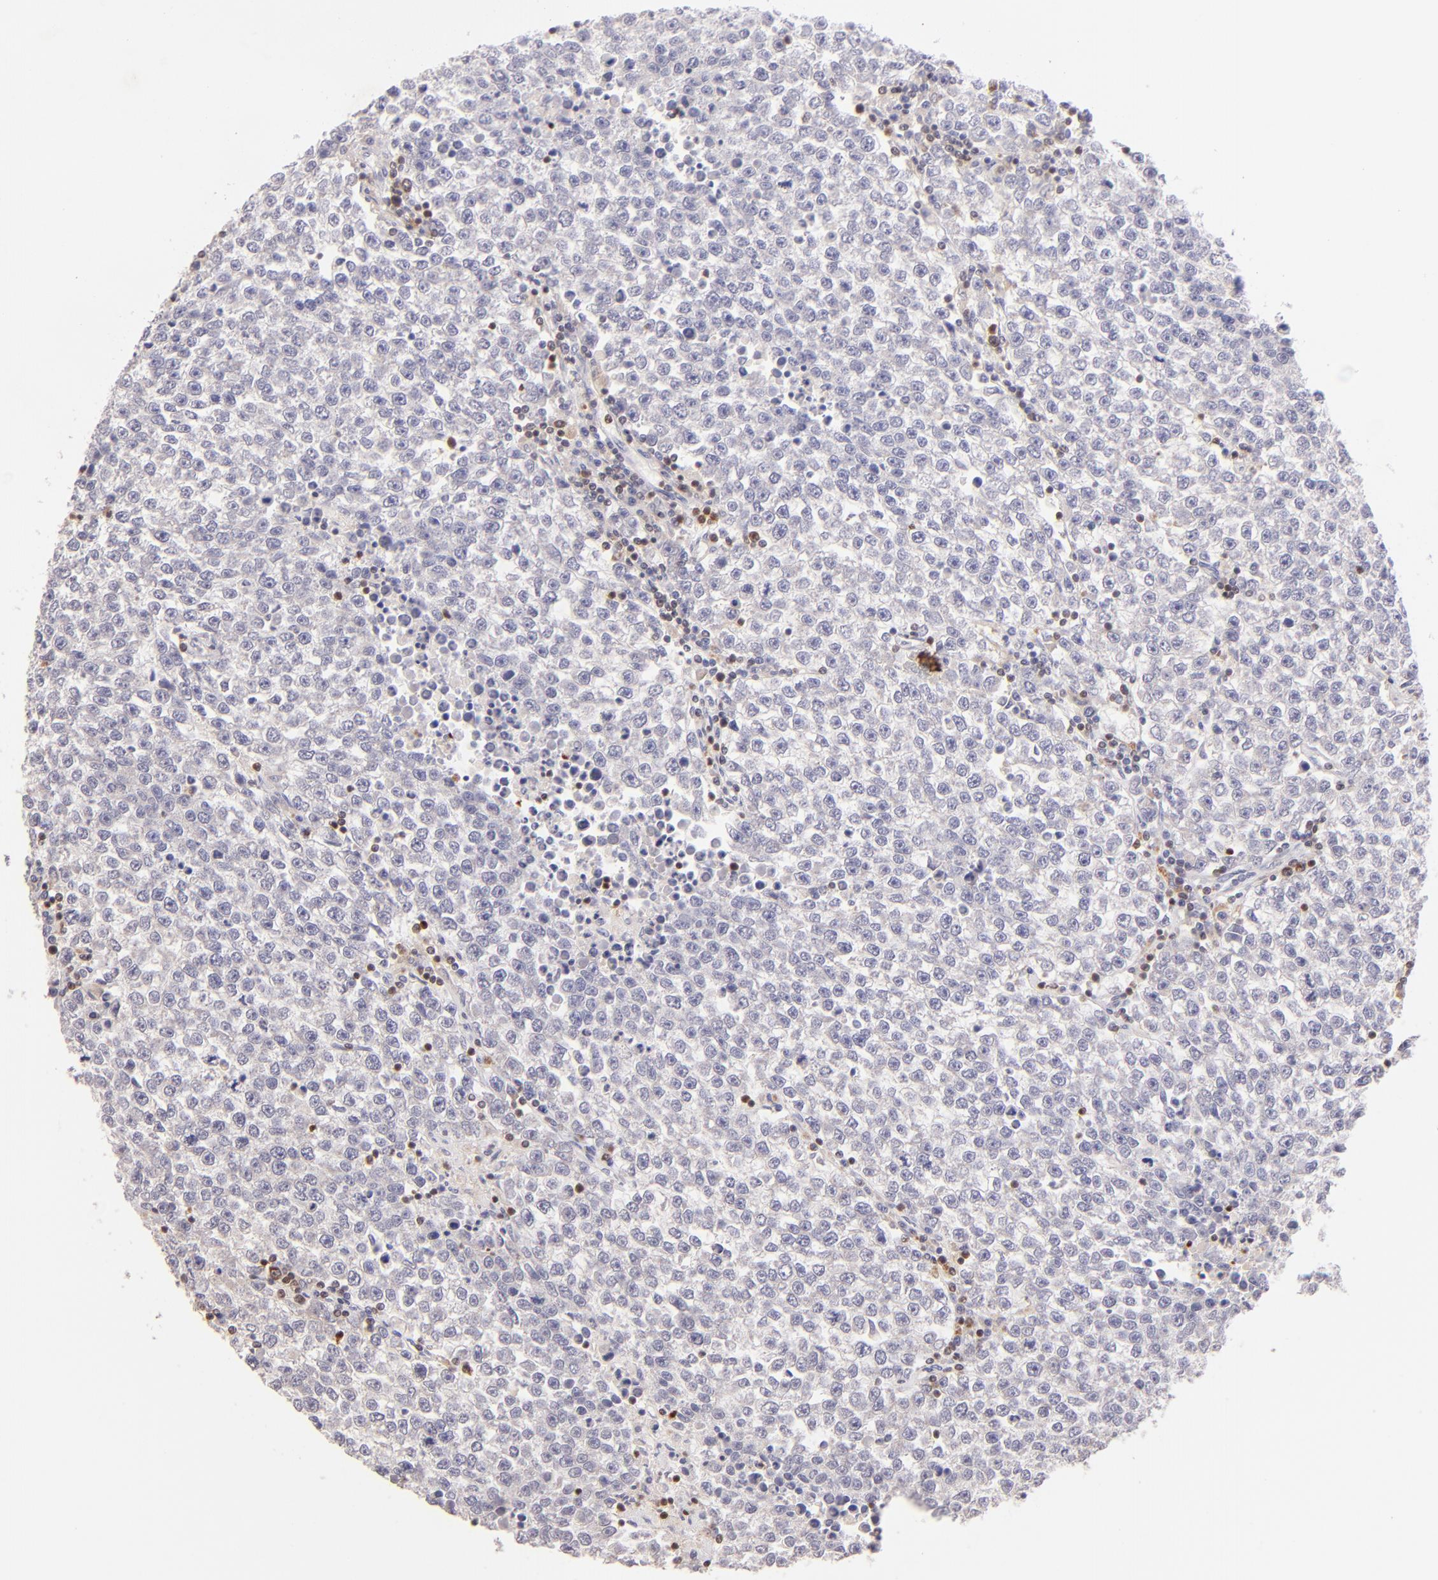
{"staining": {"intensity": "negative", "quantity": "none", "location": "none"}, "tissue": "testis cancer", "cell_type": "Tumor cells", "image_type": "cancer", "snomed": [{"axis": "morphology", "description": "Seminoma, NOS"}, {"axis": "topography", "description": "Testis"}], "caption": "The photomicrograph exhibits no staining of tumor cells in testis cancer.", "gene": "ZAP70", "patient": {"sex": "male", "age": 36}}